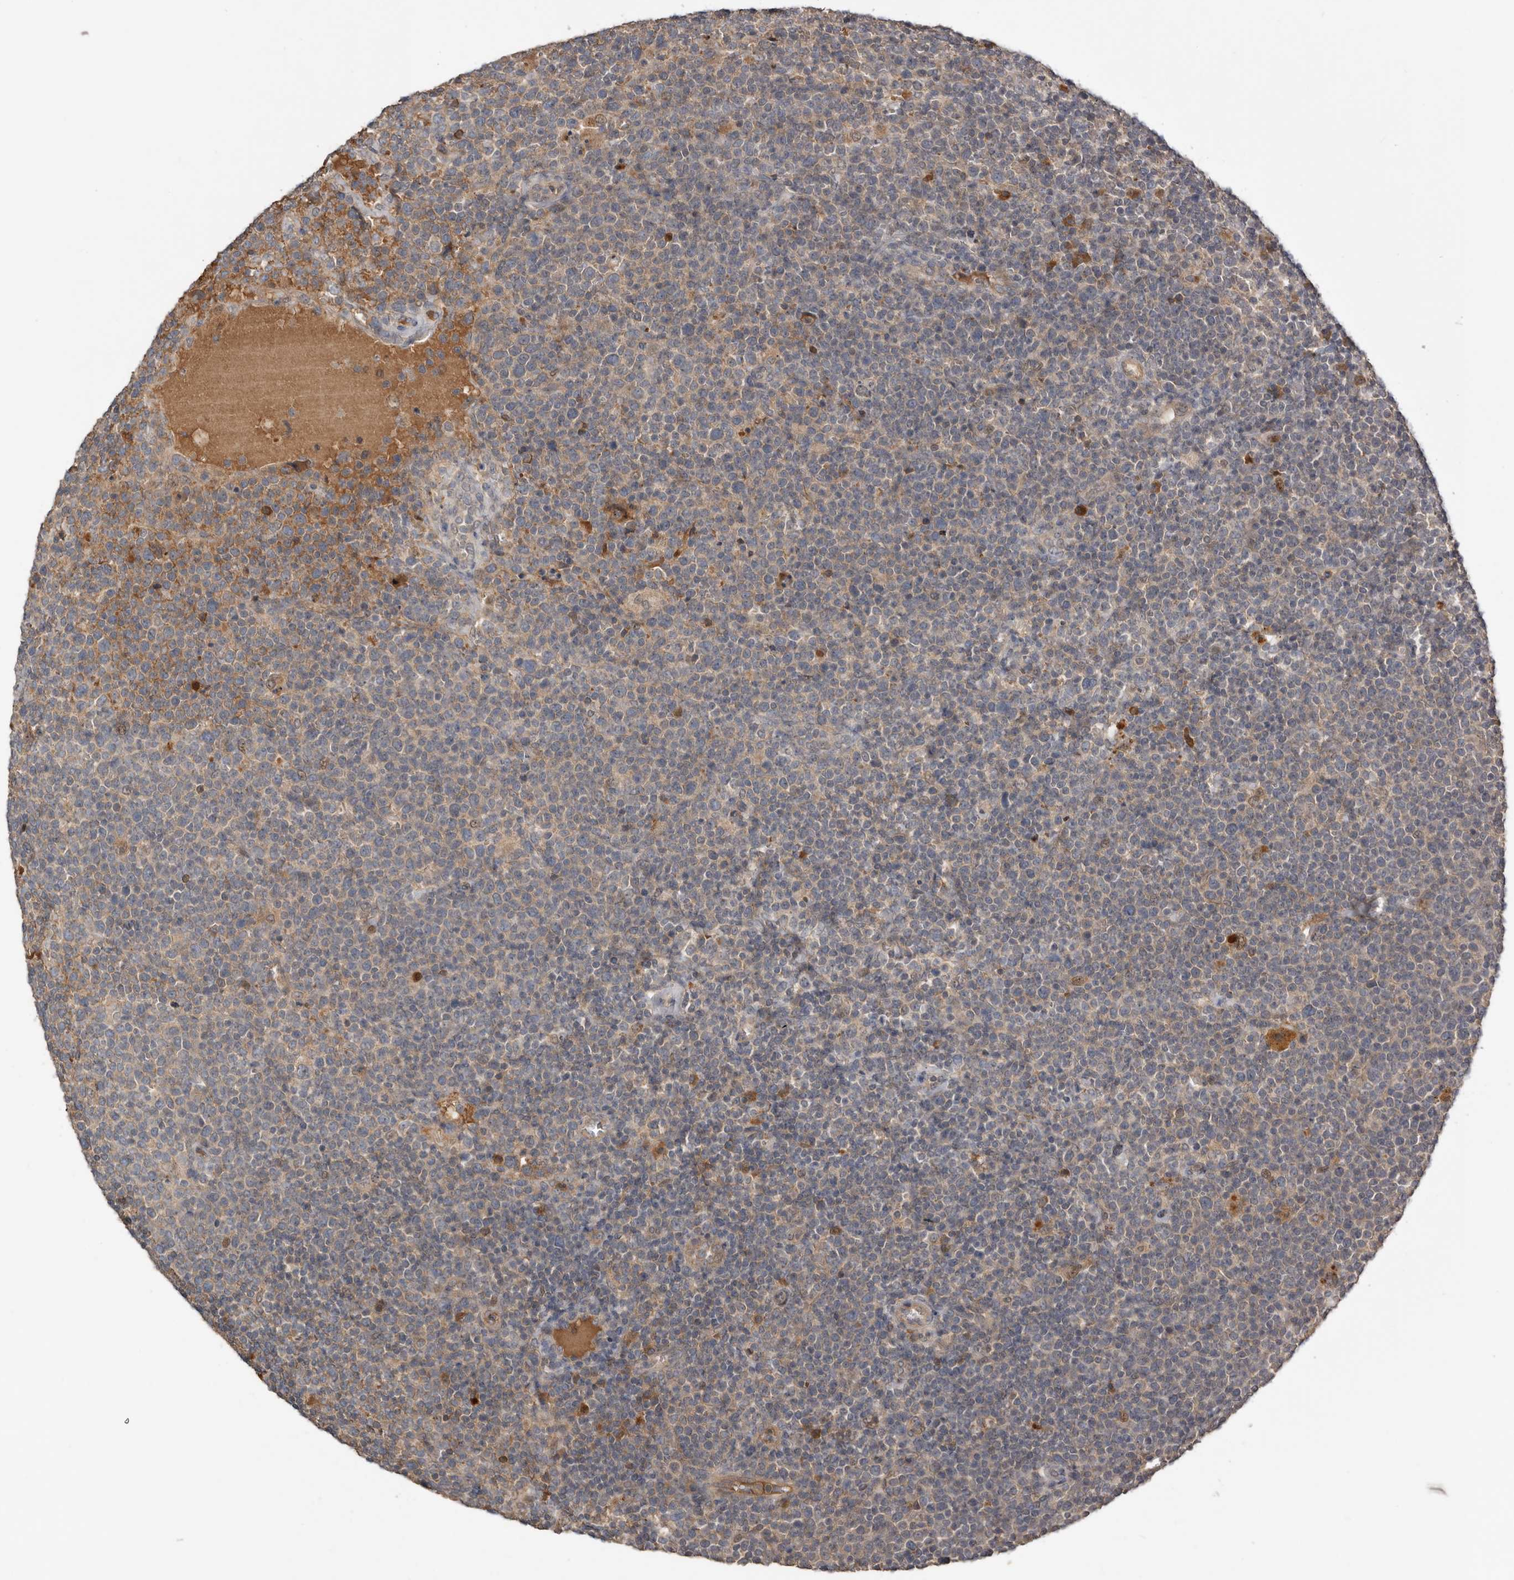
{"staining": {"intensity": "weak", "quantity": "25%-75%", "location": "cytoplasmic/membranous"}, "tissue": "lymphoma", "cell_type": "Tumor cells", "image_type": "cancer", "snomed": [{"axis": "morphology", "description": "Malignant lymphoma, non-Hodgkin's type, High grade"}, {"axis": "topography", "description": "Lymph node"}], "caption": "High-grade malignant lymphoma, non-Hodgkin's type was stained to show a protein in brown. There is low levels of weak cytoplasmic/membranous staining in approximately 25%-75% of tumor cells.", "gene": "NMUR1", "patient": {"sex": "male", "age": 61}}